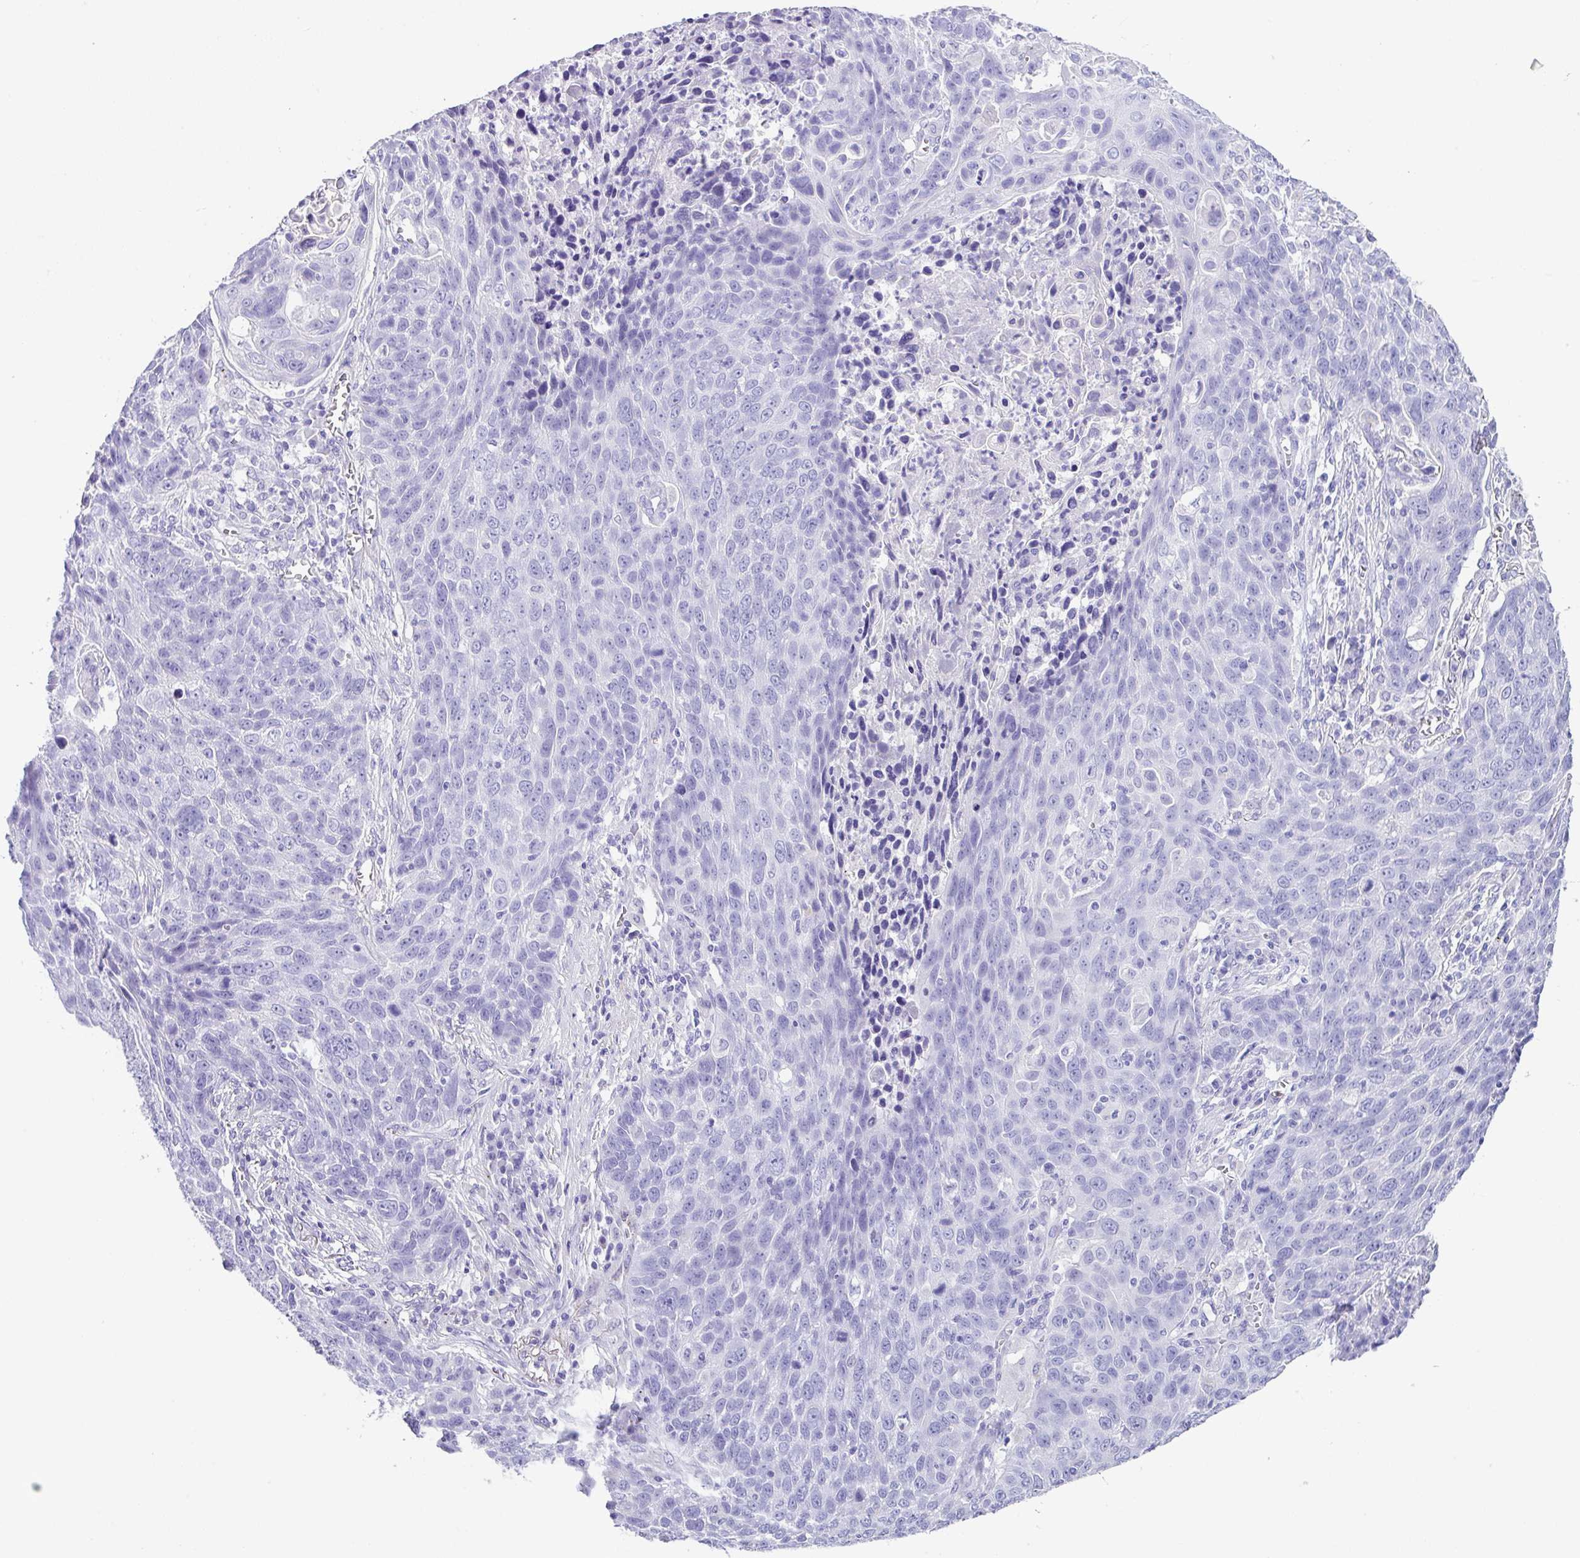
{"staining": {"intensity": "negative", "quantity": "none", "location": "none"}, "tissue": "lung cancer", "cell_type": "Tumor cells", "image_type": "cancer", "snomed": [{"axis": "morphology", "description": "Squamous cell carcinoma, NOS"}, {"axis": "topography", "description": "Lung"}], "caption": "Immunohistochemistry (IHC) of human squamous cell carcinoma (lung) demonstrates no expression in tumor cells.", "gene": "ZG16", "patient": {"sex": "male", "age": 78}}